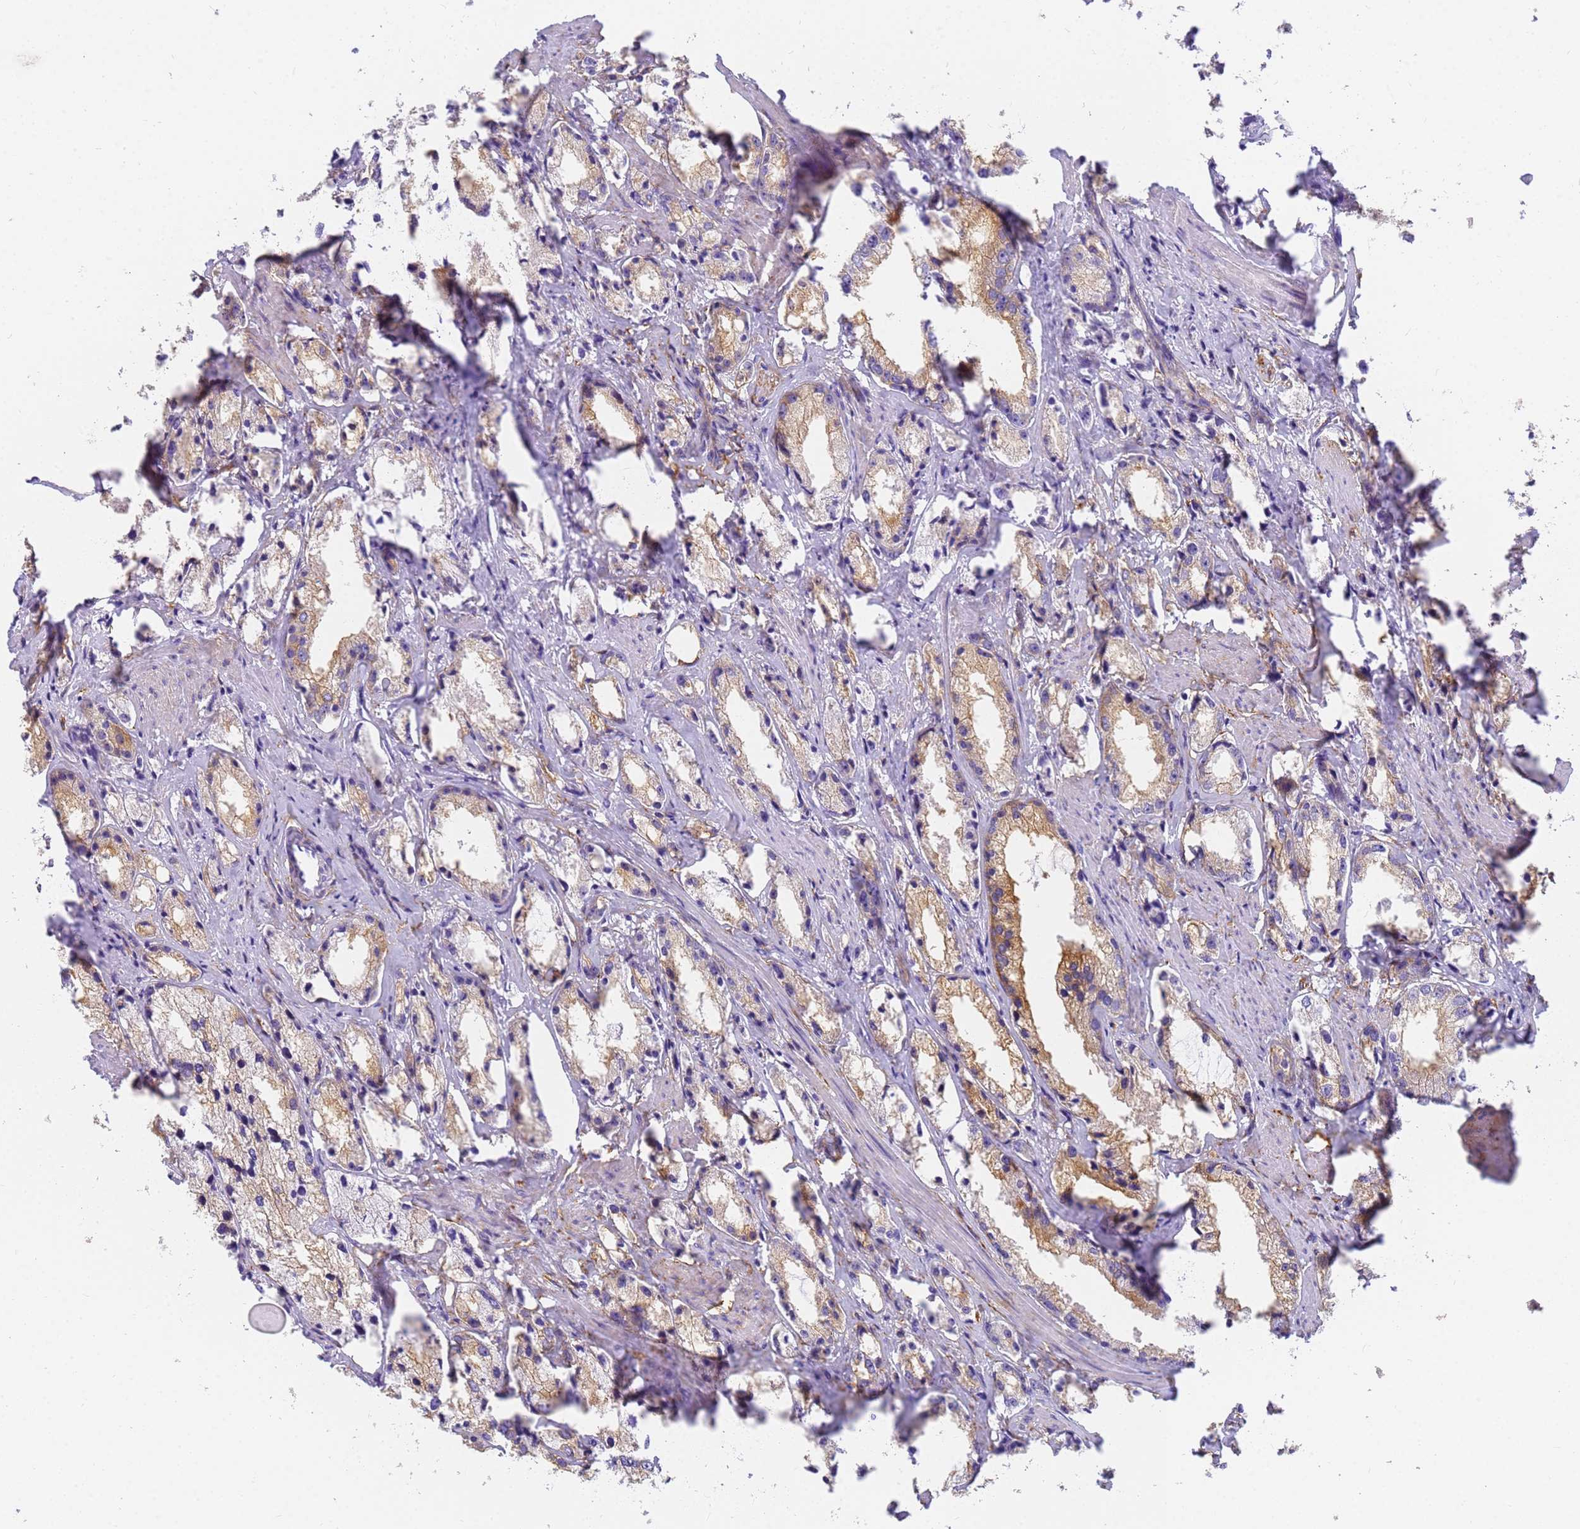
{"staining": {"intensity": "weak", "quantity": "25%-75%", "location": "cytoplasmic/membranous"}, "tissue": "prostate cancer", "cell_type": "Tumor cells", "image_type": "cancer", "snomed": [{"axis": "morphology", "description": "Adenocarcinoma, High grade"}, {"axis": "topography", "description": "Prostate"}], "caption": "A brown stain shows weak cytoplasmic/membranous positivity of a protein in human high-grade adenocarcinoma (prostate) tumor cells.", "gene": "MVB12A", "patient": {"sex": "male", "age": 66}}